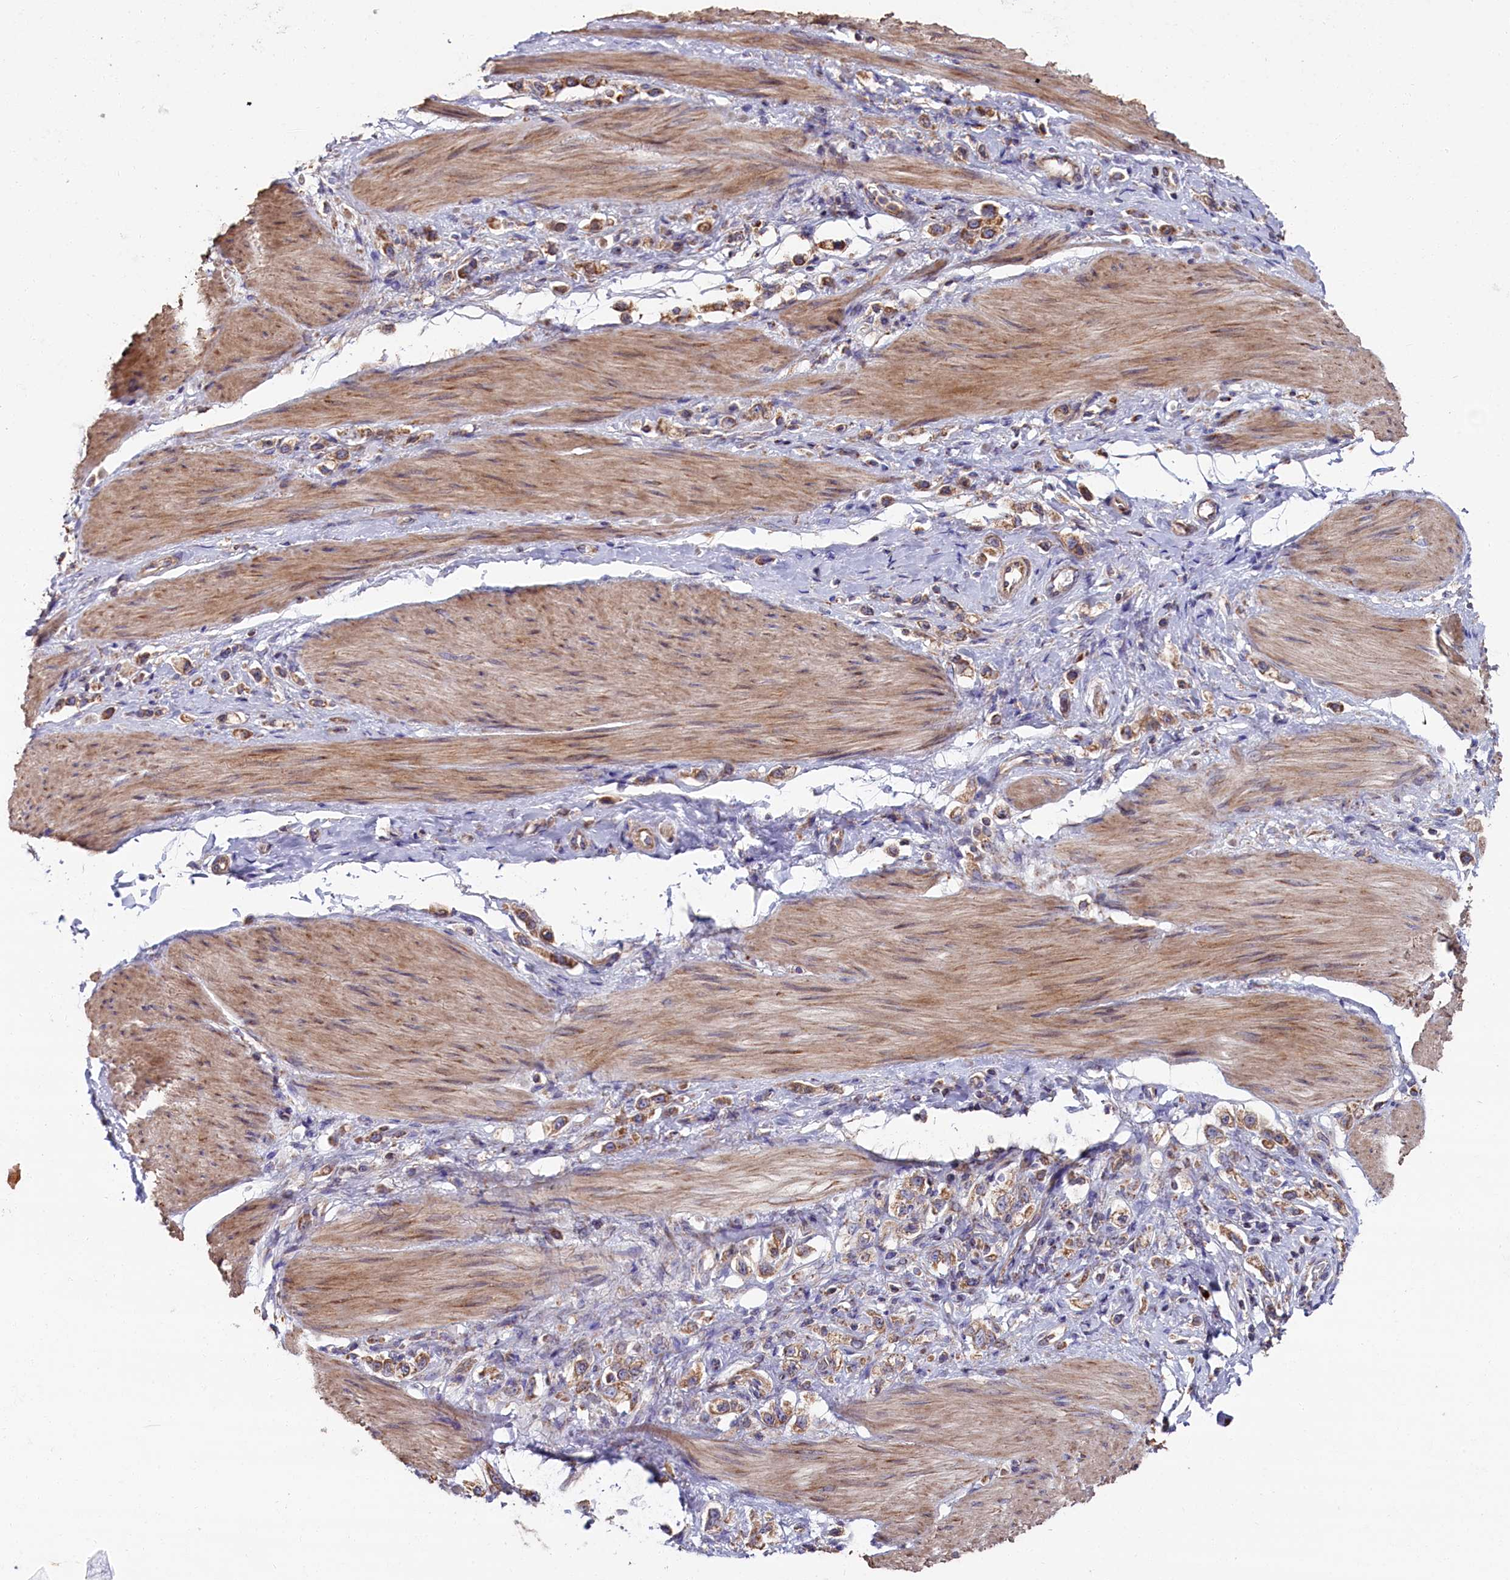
{"staining": {"intensity": "moderate", "quantity": ">75%", "location": "cytoplasmic/membranous"}, "tissue": "stomach cancer", "cell_type": "Tumor cells", "image_type": "cancer", "snomed": [{"axis": "morphology", "description": "Adenocarcinoma, NOS"}, {"axis": "topography", "description": "Stomach"}], "caption": "Stomach cancer (adenocarcinoma) was stained to show a protein in brown. There is medium levels of moderate cytoplasmic/membranous staining in approximately >75% of tumor cells.", "gene": "ZSWIM1", "patient": {"sex": "female", "age": 65}}